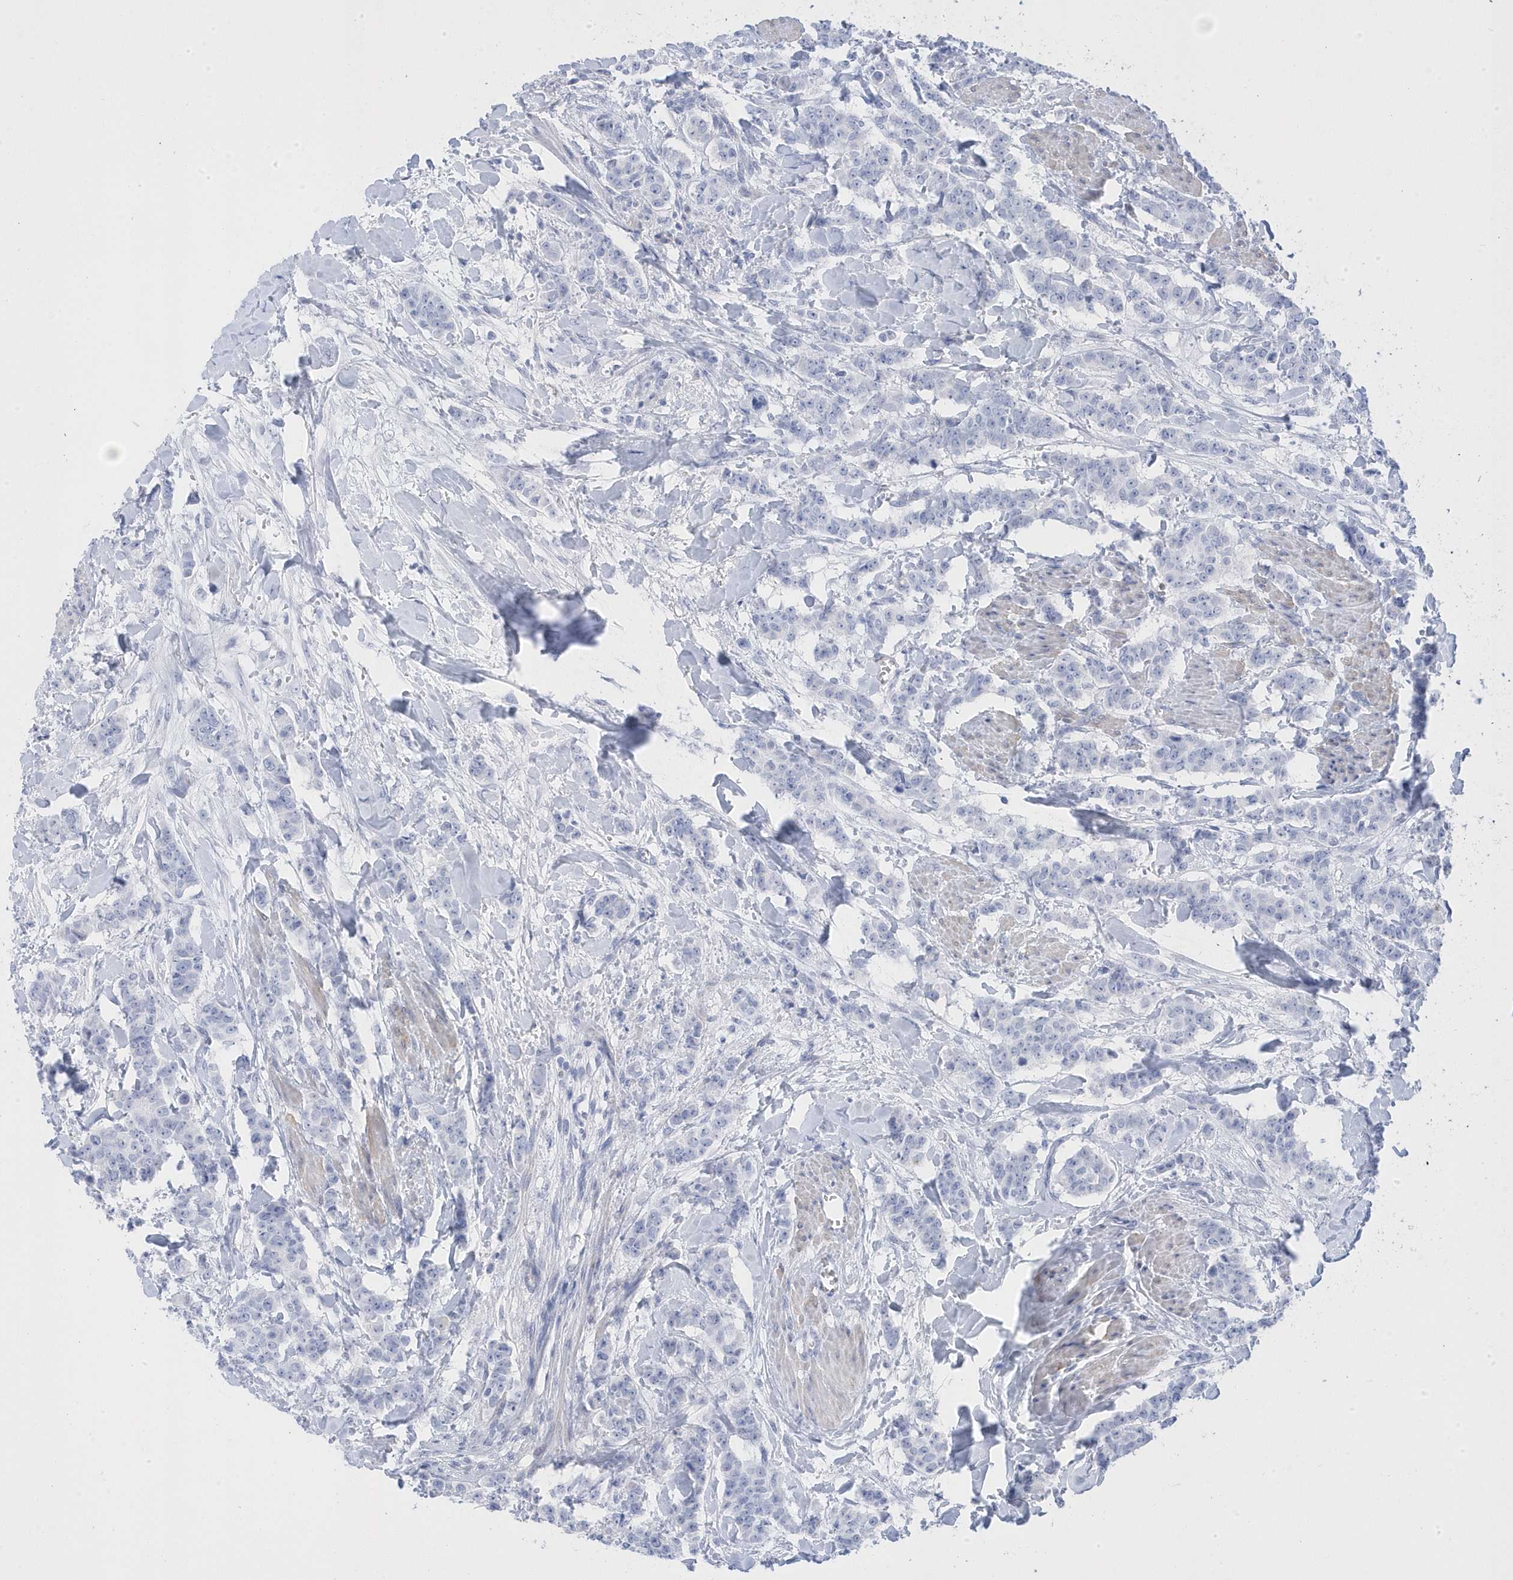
{"staining": {"intensity": "negative", "quantity": "none", "location": "none"}, "tissue": "breast cancer", "cell_type": "Tumor cells", "image_type": "cancer", "snomed": [{"axis": "morphology", "description": "Duct carcinoma"}, {"axis": "topography", "description": "Breast"}], "caption": "Image shows no significant protein positivity in tumor cells of breast cancer (invasive ductal carcinoma). (Brightfield microscopy of DAB immunohistochemistry at high magnification).", "gene": "GTPBP6", "patient": {"sex": "female", "age": 40}}